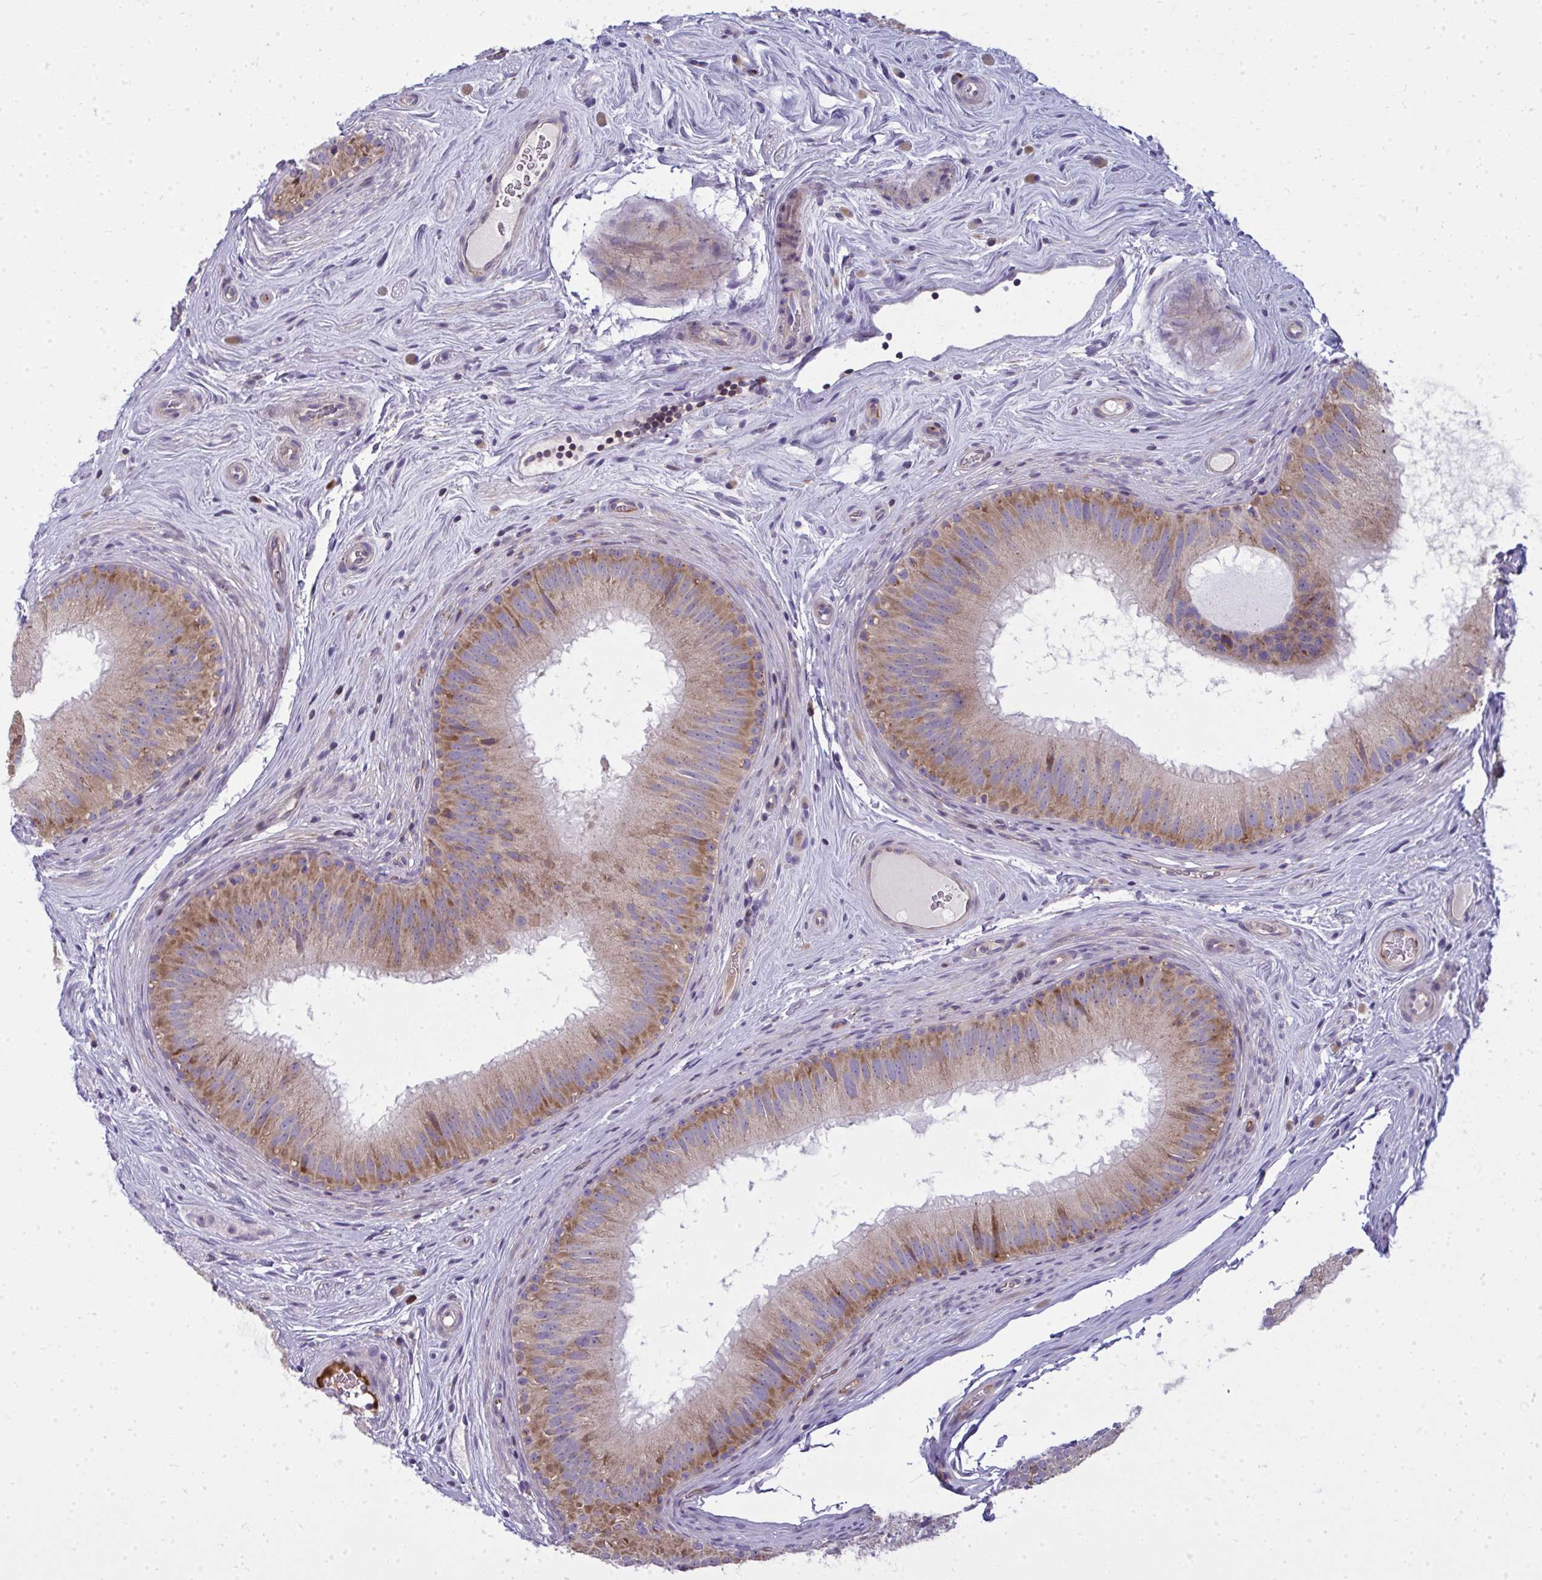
{"staining": {"intensity": "moderate", "quantity": ">75%", "location": "cytoplasmic/membranous"}, "tissue": "epididymis", "cell_type": "Glandular cells", "image_type": "normal", "snomed": [{"axis": "morphology", "description": "Normal tissue, NOS"}, {"axis": "topography", "description": "Epididymis"}], "caption": "A medium amount of moderate cytoplasmic/membranous positivity is seen in about >75% of glandular cells in benign epididymis. (Stains: DAB in brown, nuclei in blue, Microscopy: brightfield microscopy at high magnification).", "gene": "GFPT2", "patient": {"sex": "male", "age": 44}}